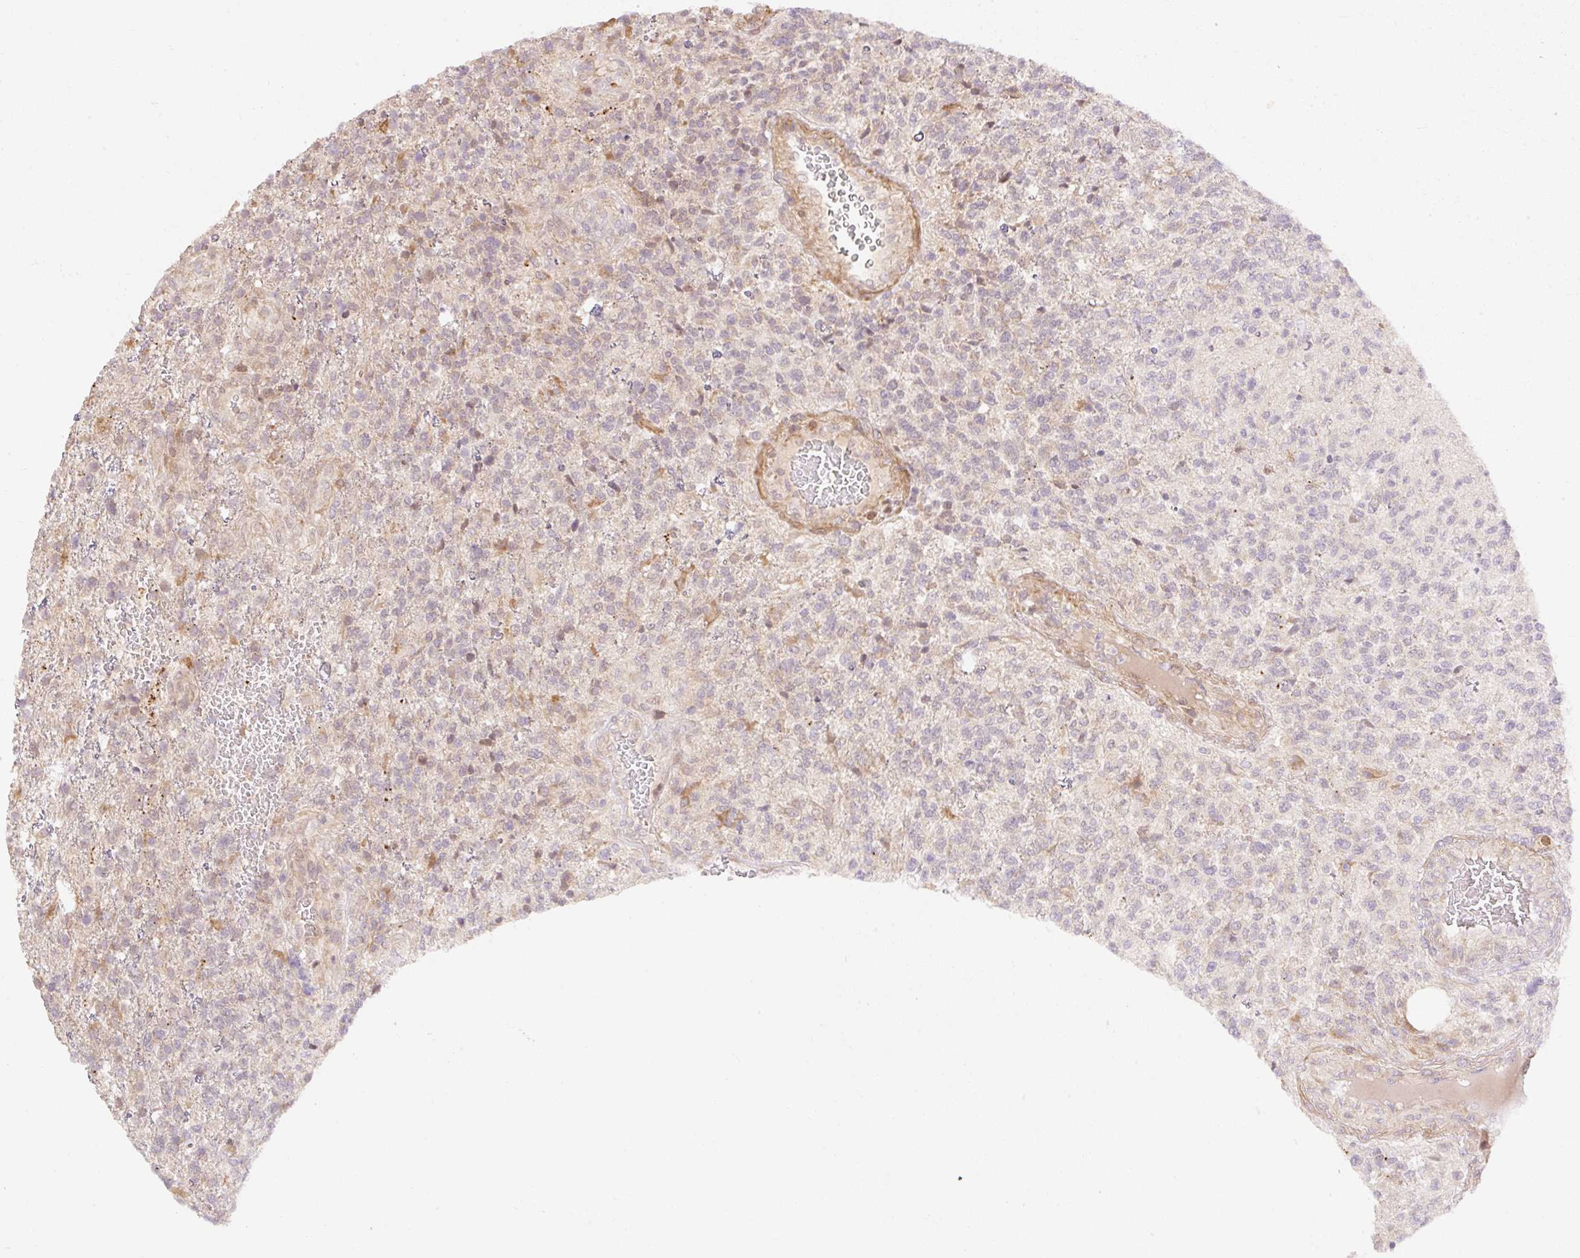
{"staining": {"intensity": "negative", "quantity": "none", "location": "none"}, "tissue": "glioma", "cell_type": "Tumor cells", "image_type": "cancer", "snomed": [{"axis": "morphology", "description": "Glioma, malignant, High grade"}, {"axis": "topography", "description": "Brain"}], "caption": "This is an IHC image of human glioma. There is no positivity in tumor cells.", "gene": "EMC10", "patient": {"sex": "male", "age": 56}}